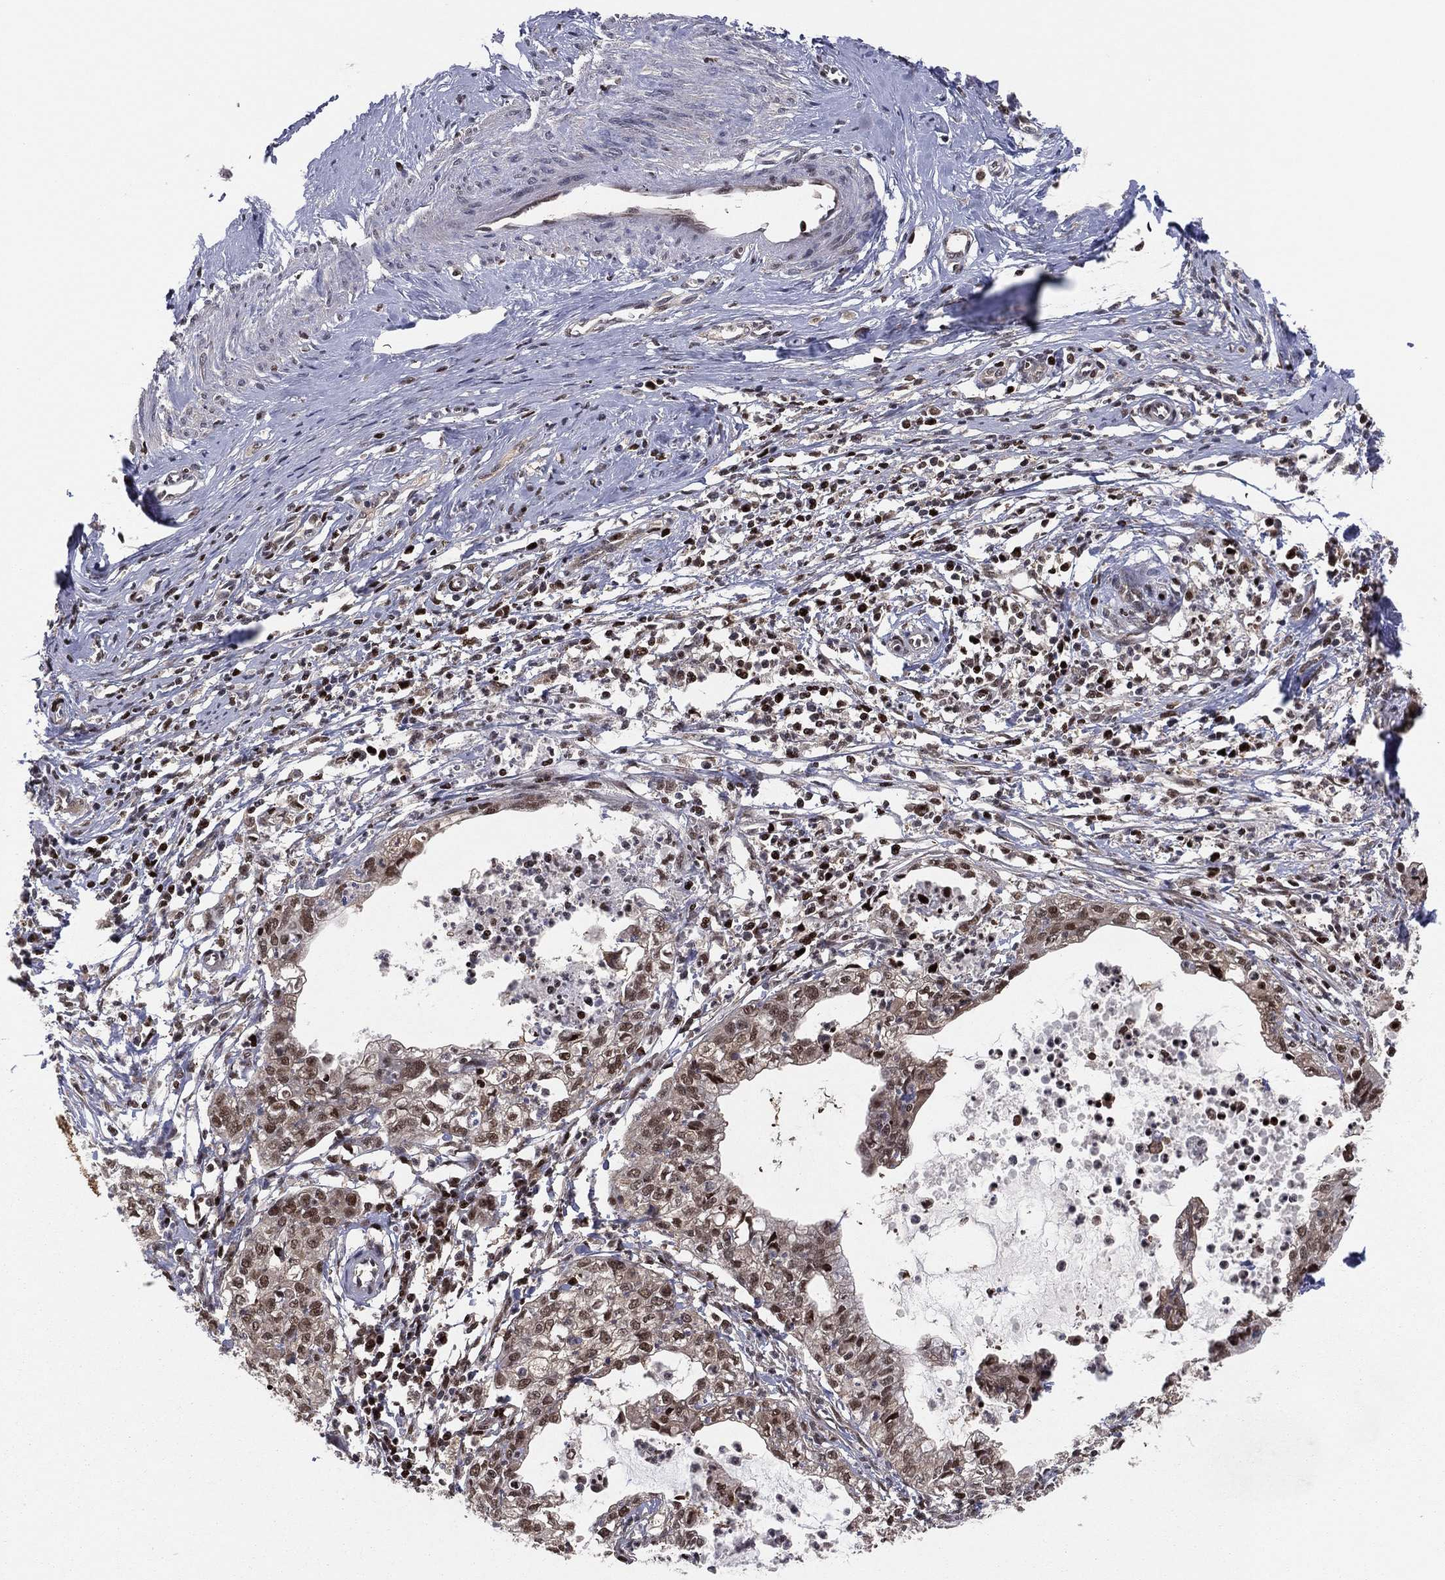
{"staining": {"intensity": "moderate", "quantity": "25%-75%", "location": "cytoplasmic/membranous,nuclear"}, "tissue": "cervical cancer", "cell_type": "Tumor cells", "image_type": "cancer", "snomed": [{"axis": "morphology", "description": "Normal tissue, NOS"}, {"axis": "morphology", "description": "Adenocarcinoma, NOS"}, {"axis": "topography", "description": "Cervix"}], "caption": "Adenocarcinoma (cervical) stained for a protein exhibits moderate cytoplasmic/membranous and nuclear positivity in tumor cells.", "gene": "PSMA1", "patient": {"sex": "female", "age": 38}}